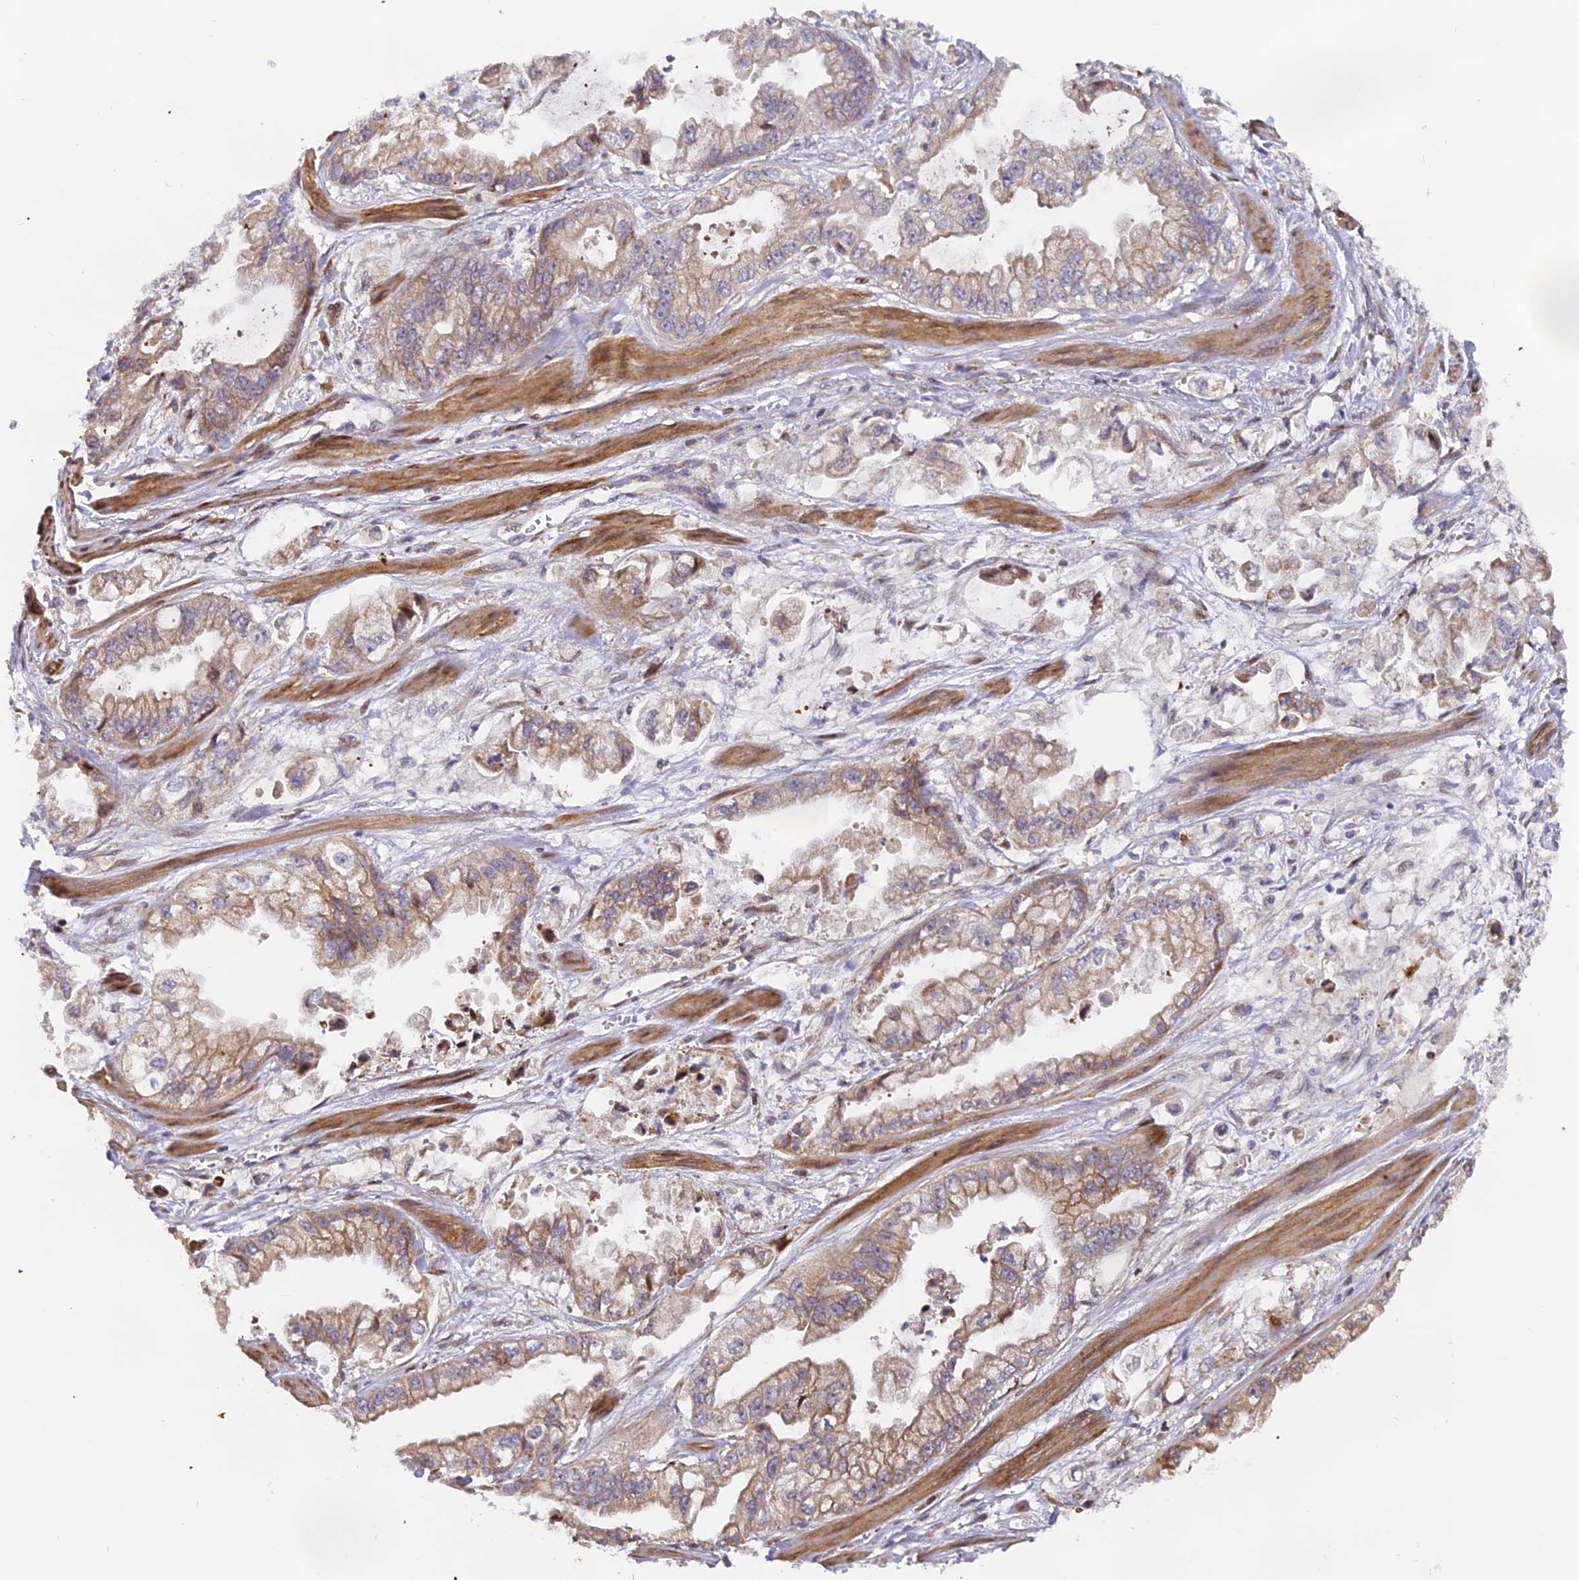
{"staining": {"intensity": "moderate", "quantity": ">75%", "location": "cytoplasmic/membranous"}, "tissue": "stomach cancer", "cell_type": "Tumor cells", "image_type": "cancer", "snomed": [{"axis": "morphology", "description": "Adenocarcinoma, NOS"}, {"axis": "topography", "description": "Stomach"}], "caption": "This is a micrograph of immunohistochemistry staining of stomach cancer (adenocarcinoma), which shows moderate expression in the cytoplasmic/membranous of tumor cells.", "gene": "RAB28", "patient": {"sex": "male", "age": 62}}